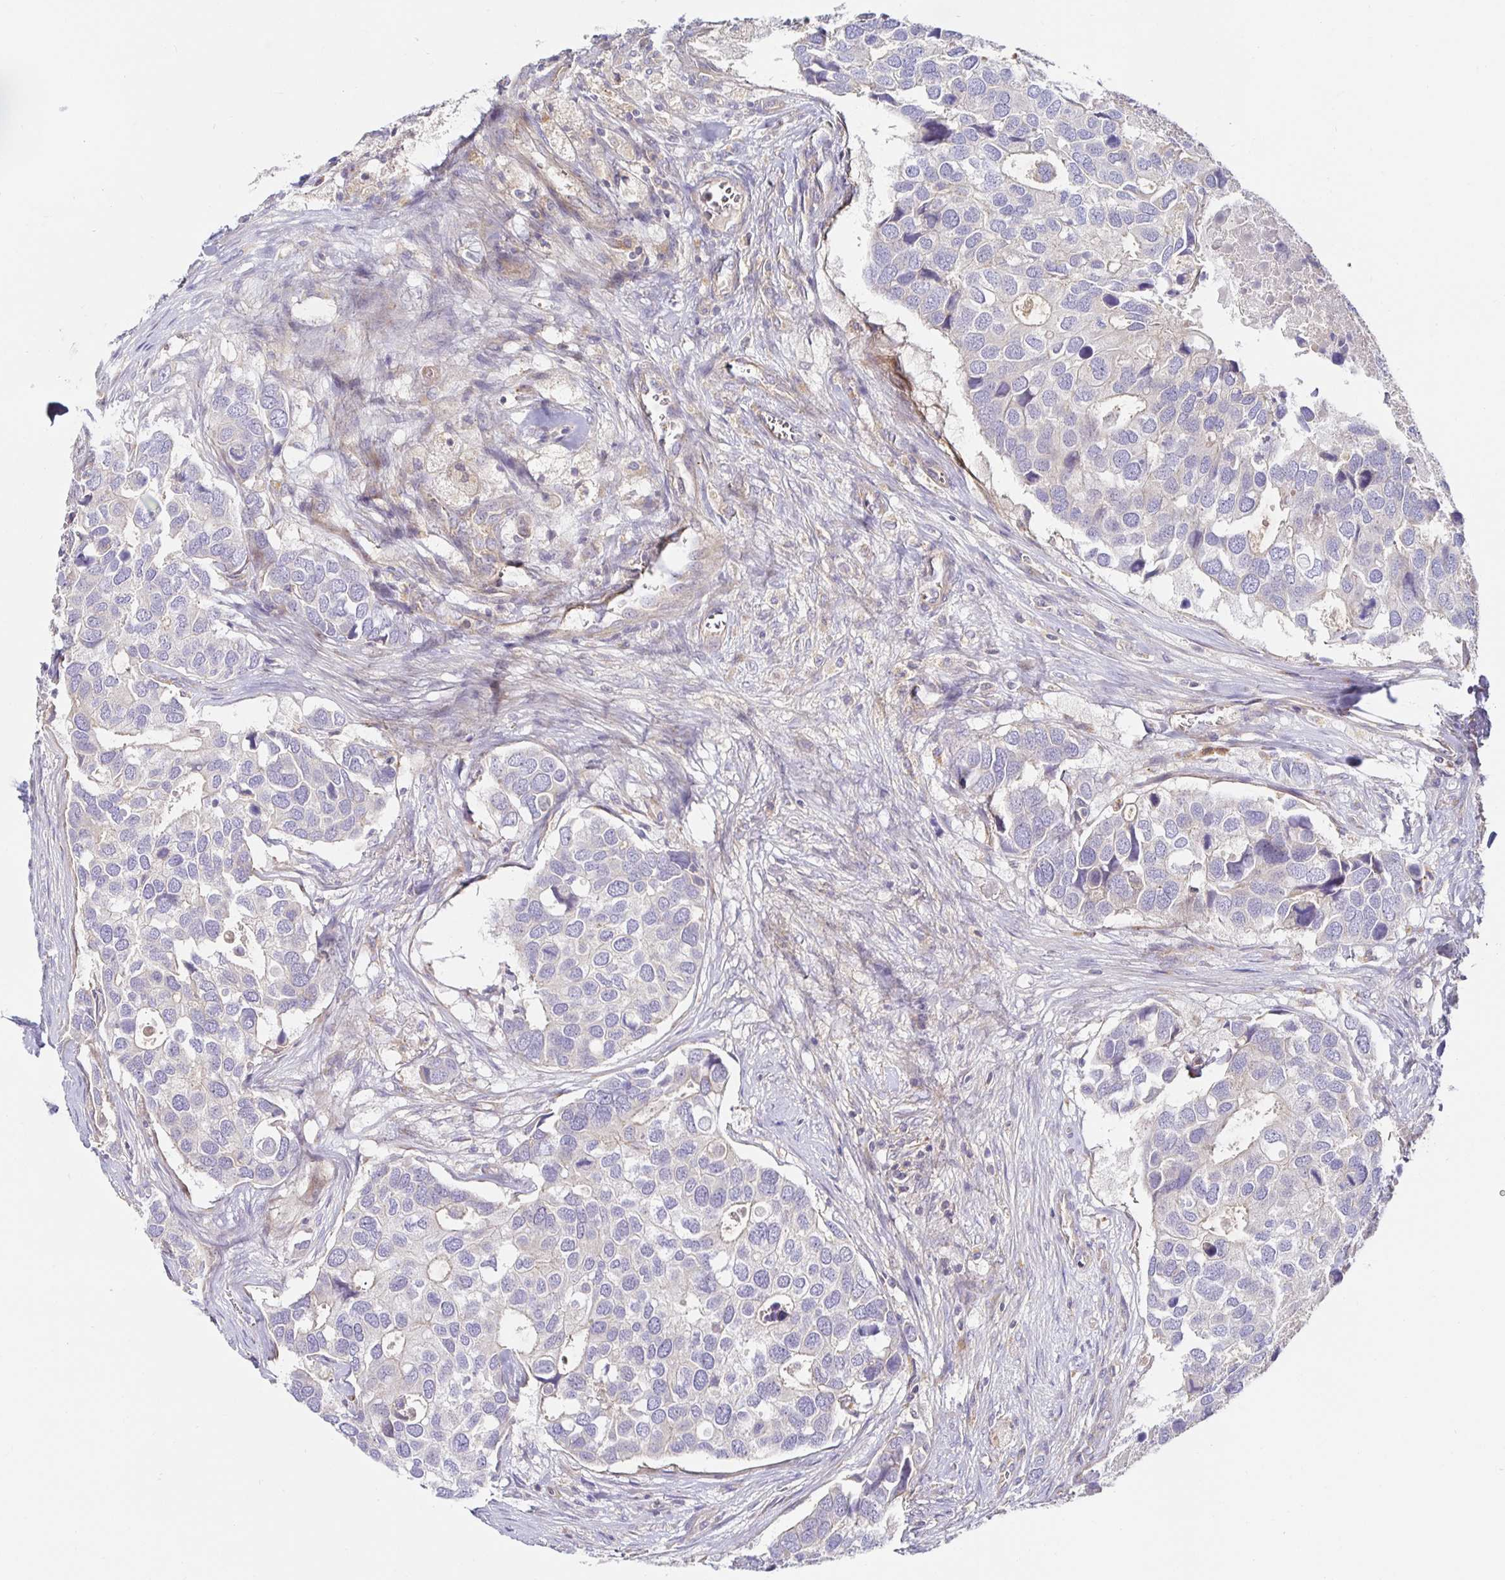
{"staining": {"intensity": "negative", "quantity": "none", "location": "none"}, "tissue": "breast cancer", "cell_type": "Tumor cells", "image_type": "cancer", "snomed": [{"axis": "morphology", "description": "Duct carcinoma"}, {"axis": "topography", "description": "Breast"}], "caption": "Immunohistochemistry of human breast cancer exhibits no expression in tumor cells.", "gene": "METTL22", "patient": {"sex": "female", "age": 83}}